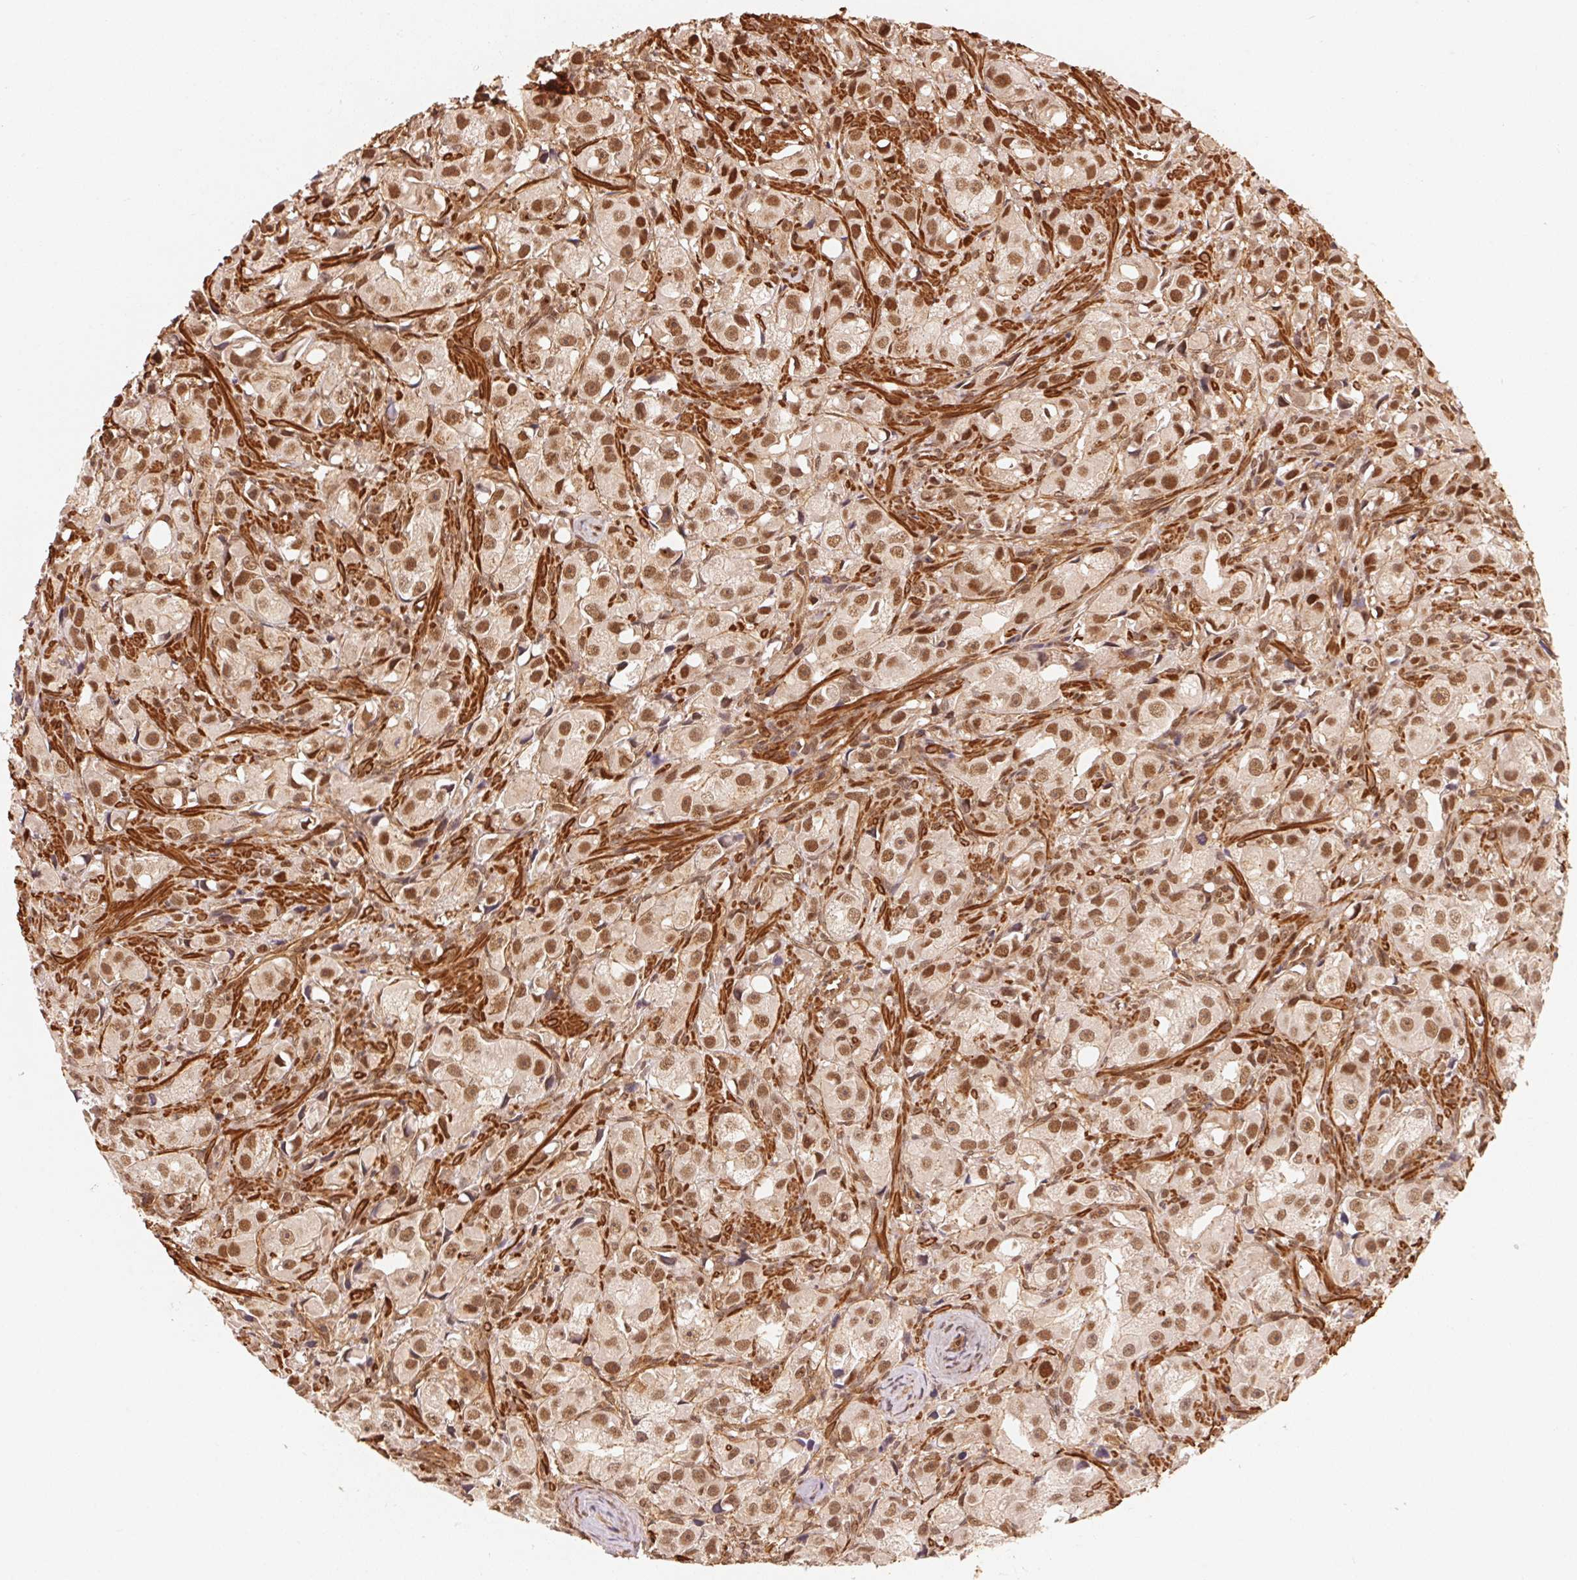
{"staining": {"intensity": "moderate", "quantity": ">75%", "location": "nuclear"}, "tissue": "prostate cancer", "cell_type": "Tumor cells", "image_type": "cancer", "snomed": [{"axis": "morphology", "description": "Adenocarcinoma, High grade"}, {"axis": "topography", "description": "Prostate"}], "caption": "Approximately >75% of tumor cells in human prostate adenocarcinoma (high-grade) exhibit moderate nuclear protein expression as visualized by brown immunohistochemical staining.", "gene": "TNIP2", "patient": {"sex": "male", "age": 75}}